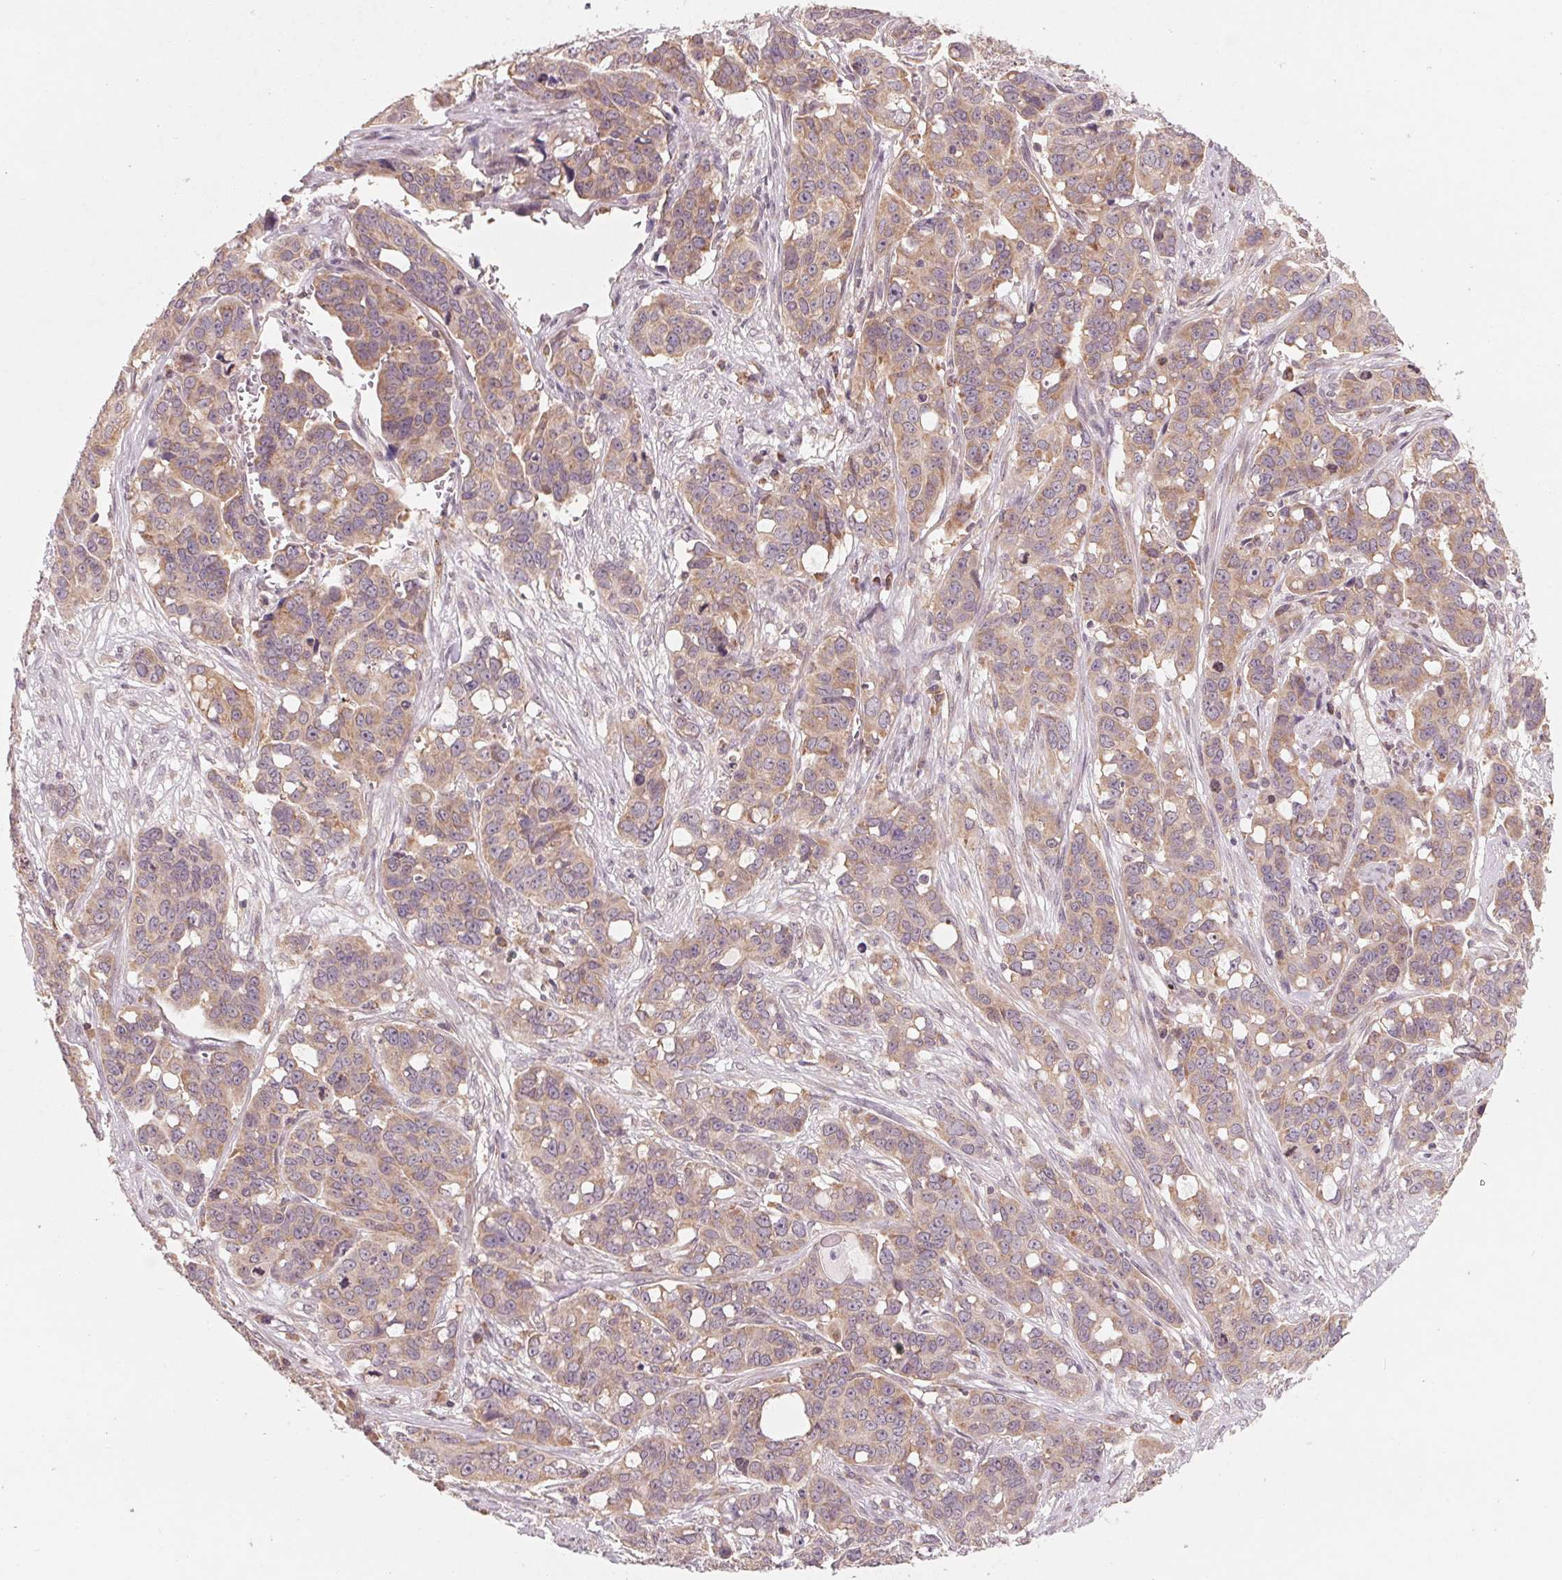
{"staining": {"intensity": "weak", "quantity": ">75%", "location": "cytoplasmic/membranous"}, "tissue": "ovarian cancer", "cell_type": "Tumor cells", "image_type": "cancer", "snomed": [{"axis": "morphology", "description": "Carcinoma, endometroid"}, {"axis": "topography", "description": "Ovary"}], "caption": "Protein expression by immunohistochemistry reveals weak cytoplasmic/membranous expression in about >75% of tumor cells in ovarian cancer. (Brightfield microscopy of DAB IHC at high magnification).", "gene": "GIGYF2", "patient": {"sex": "female", "age": 78}}